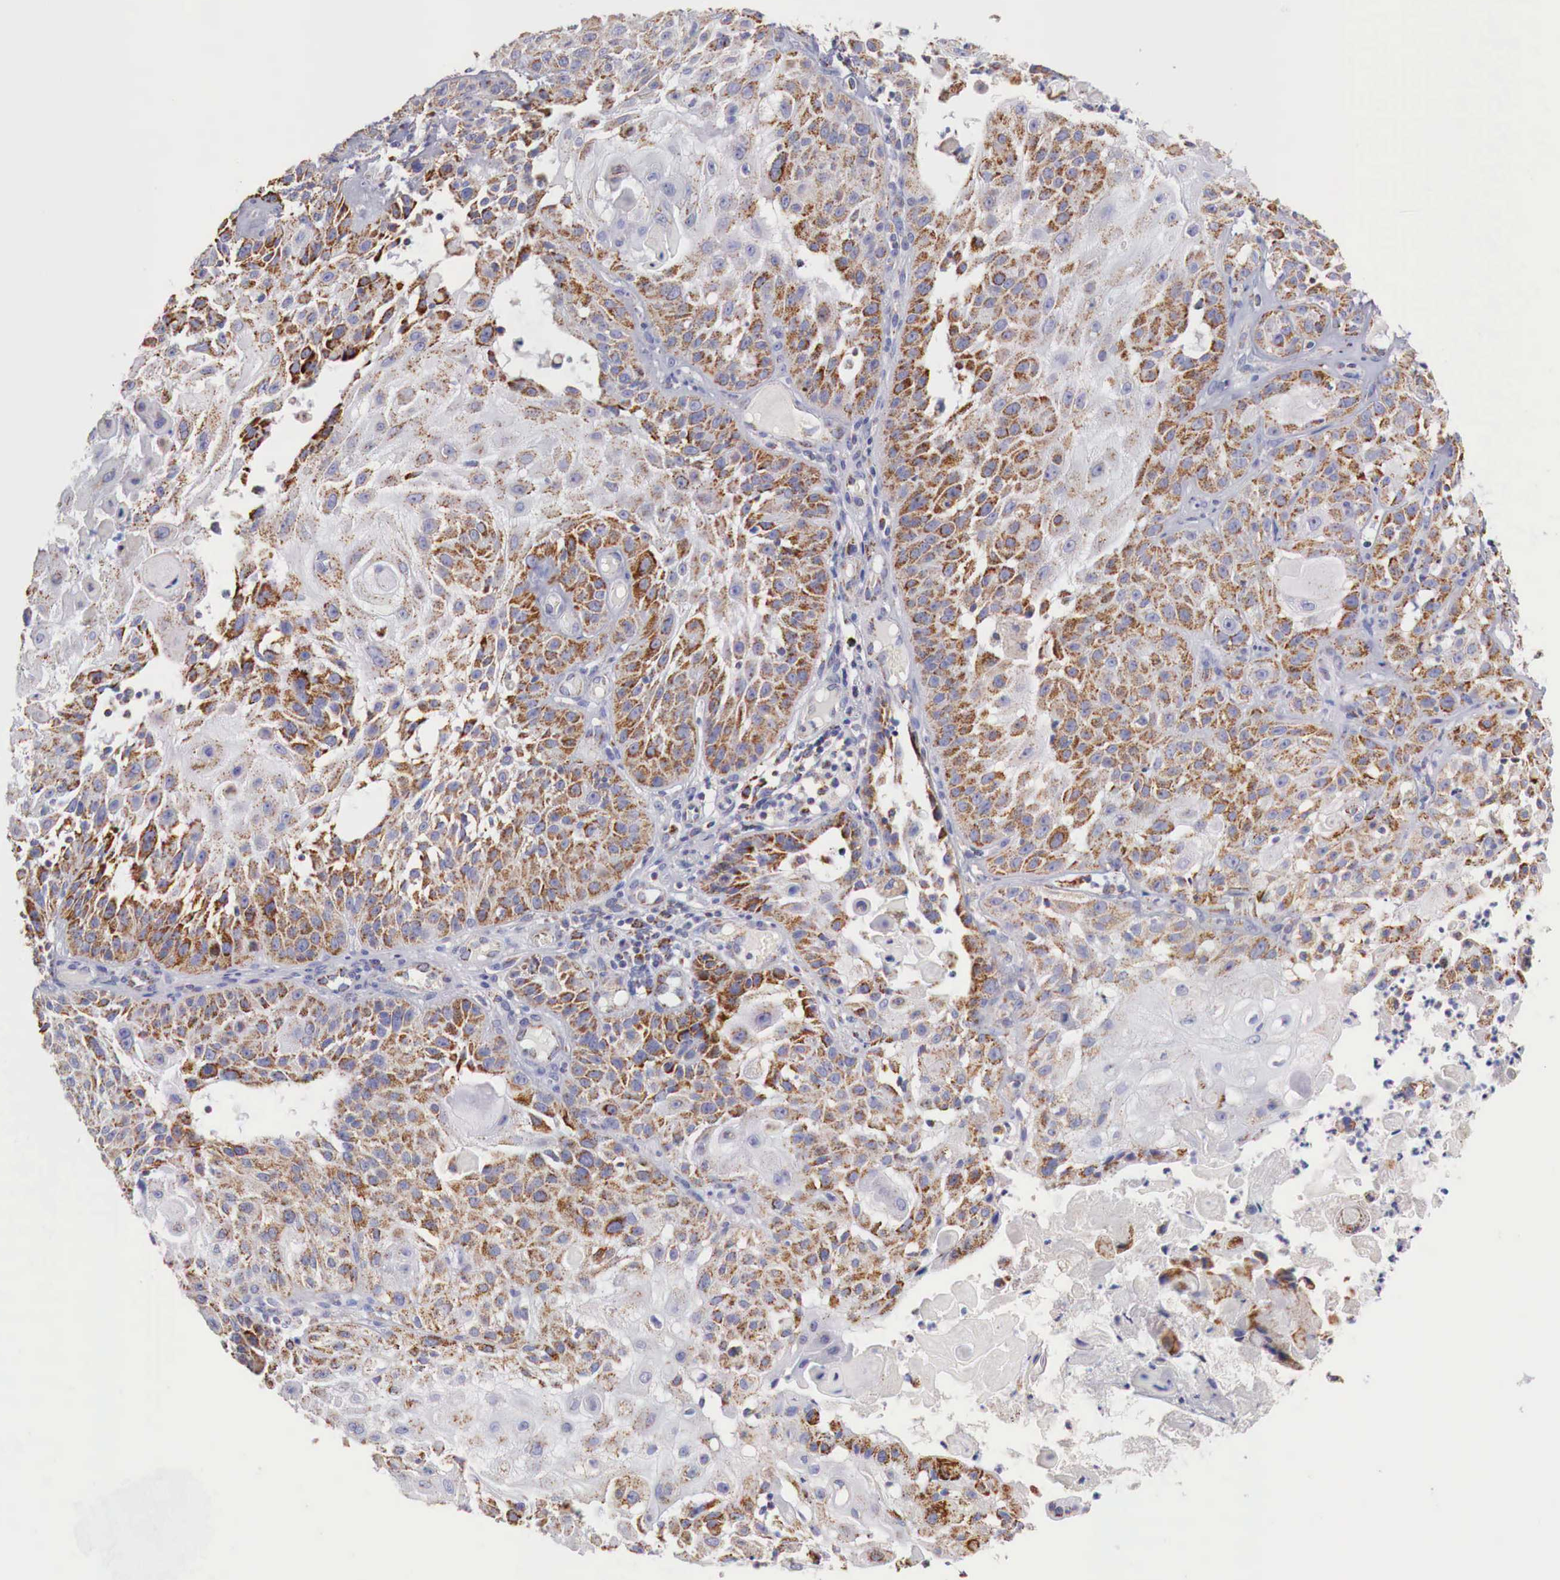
{"staining": {"intensity": "moderate", "quantity": ">75%", "location": "cytoplasmic/membranous"}, "tissue": "skin cancer", "cell_type": "Tumor cells", "image_type": "cancer", "snomed": [{"axis": "morphology", "description": "Squamous cell carcinoma, NOS"}, {"axis": "topography", "description": "Skin"}], "caption": "A medium amount of moderate cytoplasmic/membranous positivity is present in approximately >75% of tumor cells in skin squamous cell carcinoma tissue.", "gene": "IDH3G", "patient": {"sex": "female", "age": 89}}